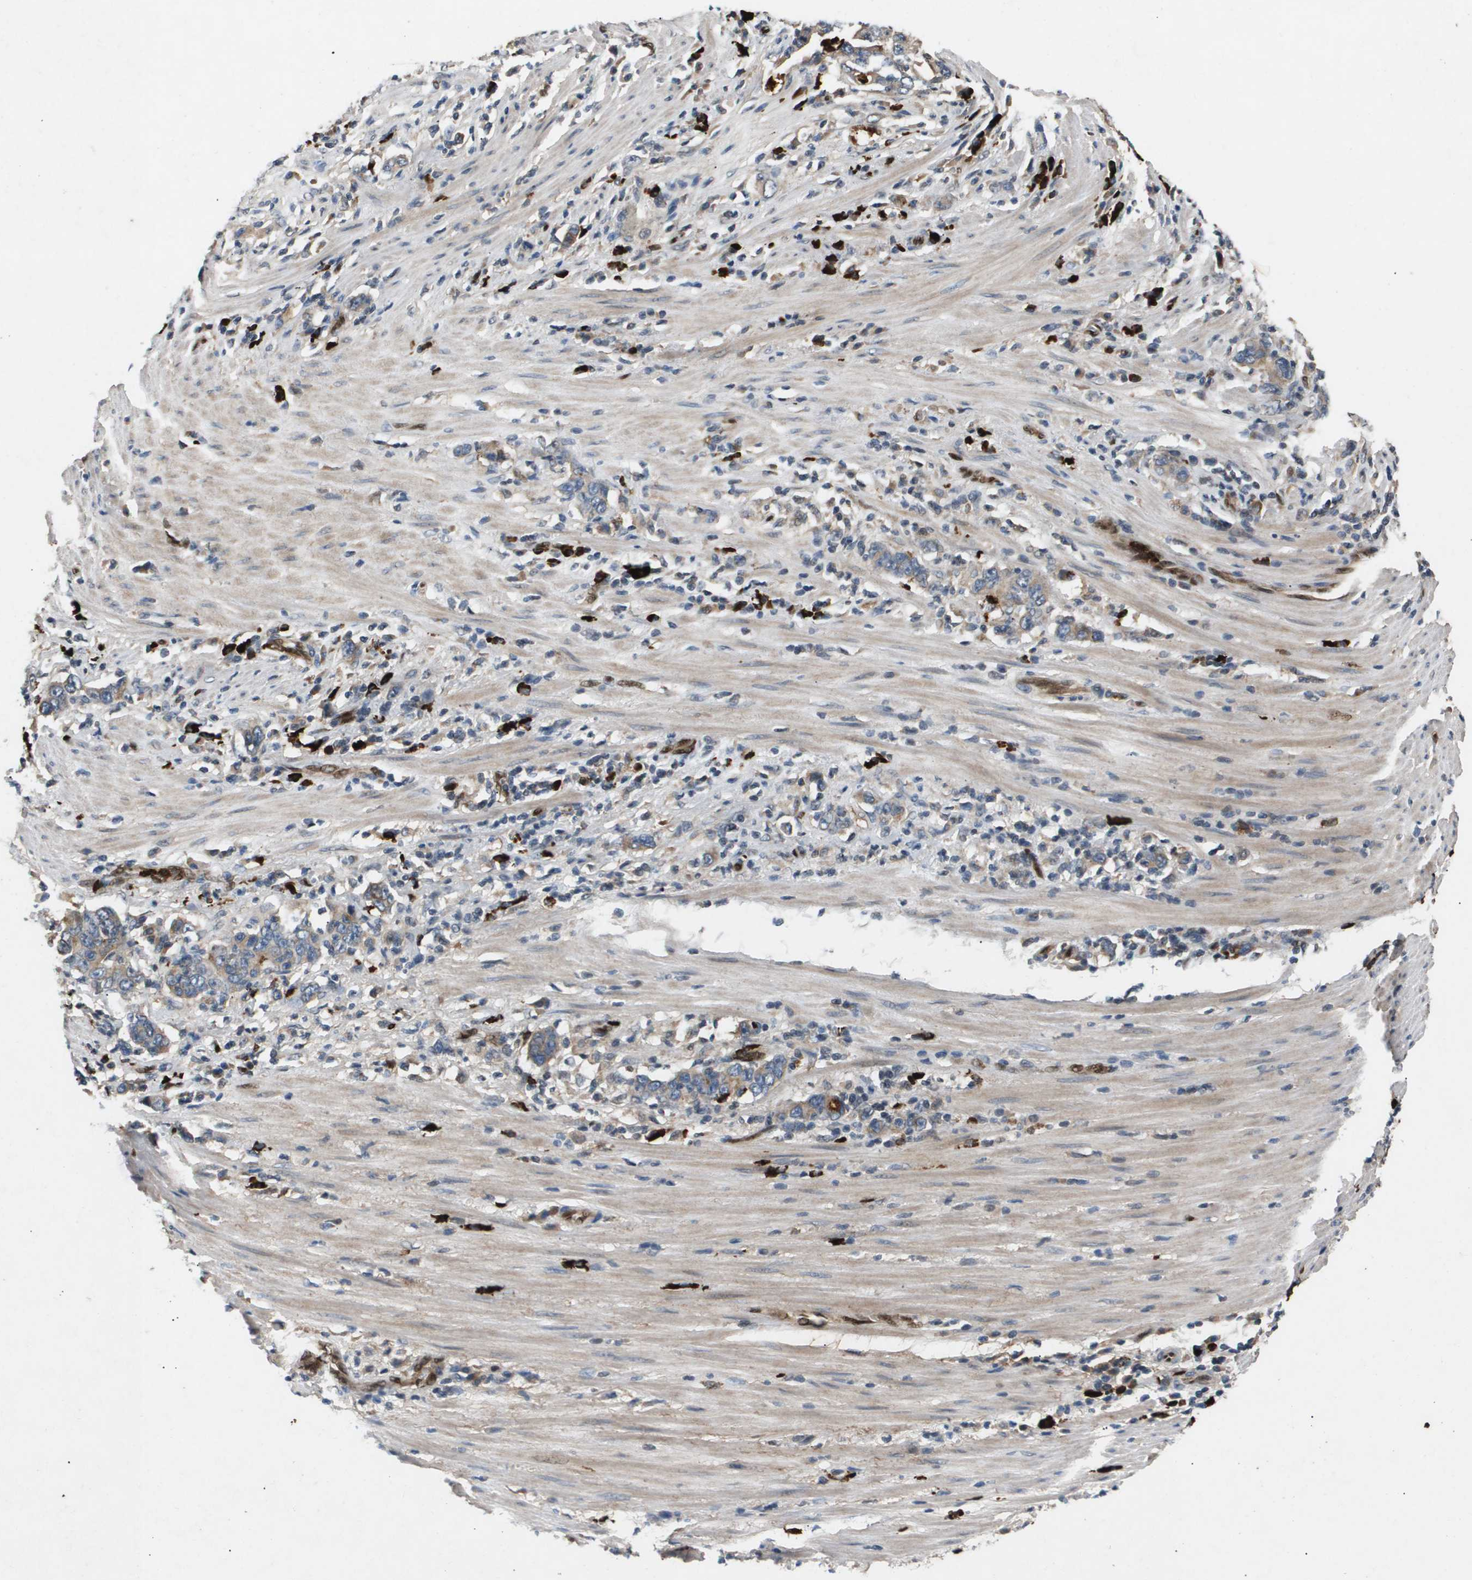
{"staining": {"intensity": "weak", "quantity": "25%-75%", "location": "cytoplasmic/membranous"}, "tissue": "stomach cancer", "cell_type": "Tumor cells", "image_type": "cancer", "snomed": [{"axis": "morphology", "description": "Adenocarcinoma, NOS"}, {"axis": "topography", "description": "Stomach, lower"}], "caption": "DAB immunohistochemical staining of stomach cancer exhibits weak cytoplasmic/membranous protein staining in about 25%-75% of tumor cells.", "gene": "ERG", "patient": {"sex": "female", "age": 72}}